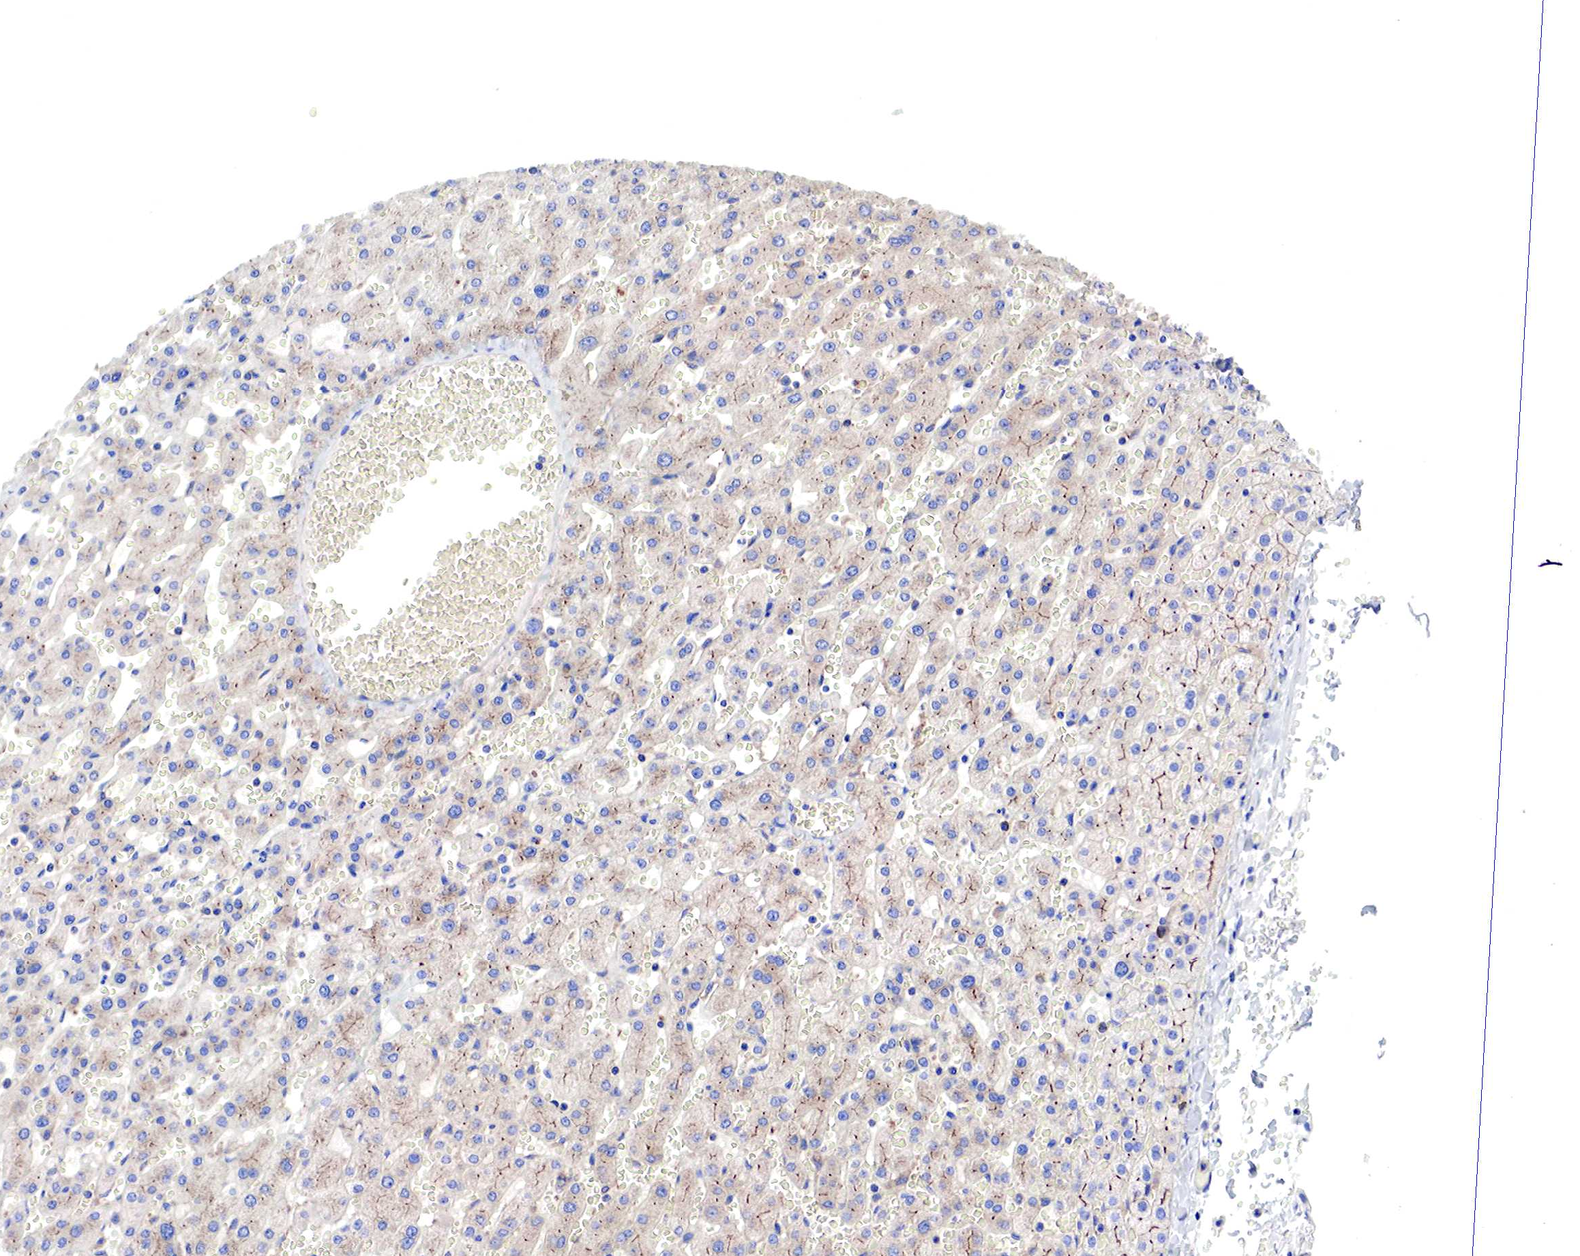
{"staining": {"intensity": "weak", "quantity": "<25%", "location": "cytoplasmic/membranous"}, "tissue": "liver", "cell_type": "Cholangiocytes", "image_type": "normal", "snomed": [{"axis": "morphology", "description": "Normal tissue, NOS"}, {"axis": "topography", "description": "Liver"}], "caption": "A high-resolution histopathology image shows immunohistochemistry (IHC) staining of normal liver, which reveals no significant positivity in cholangiocytes. (DAB (3,3'-diaminobenzidine) IHC with hematoxylin counter stain).", "gene": "MSN", "patient": {"sex": "female", "age": 30}}